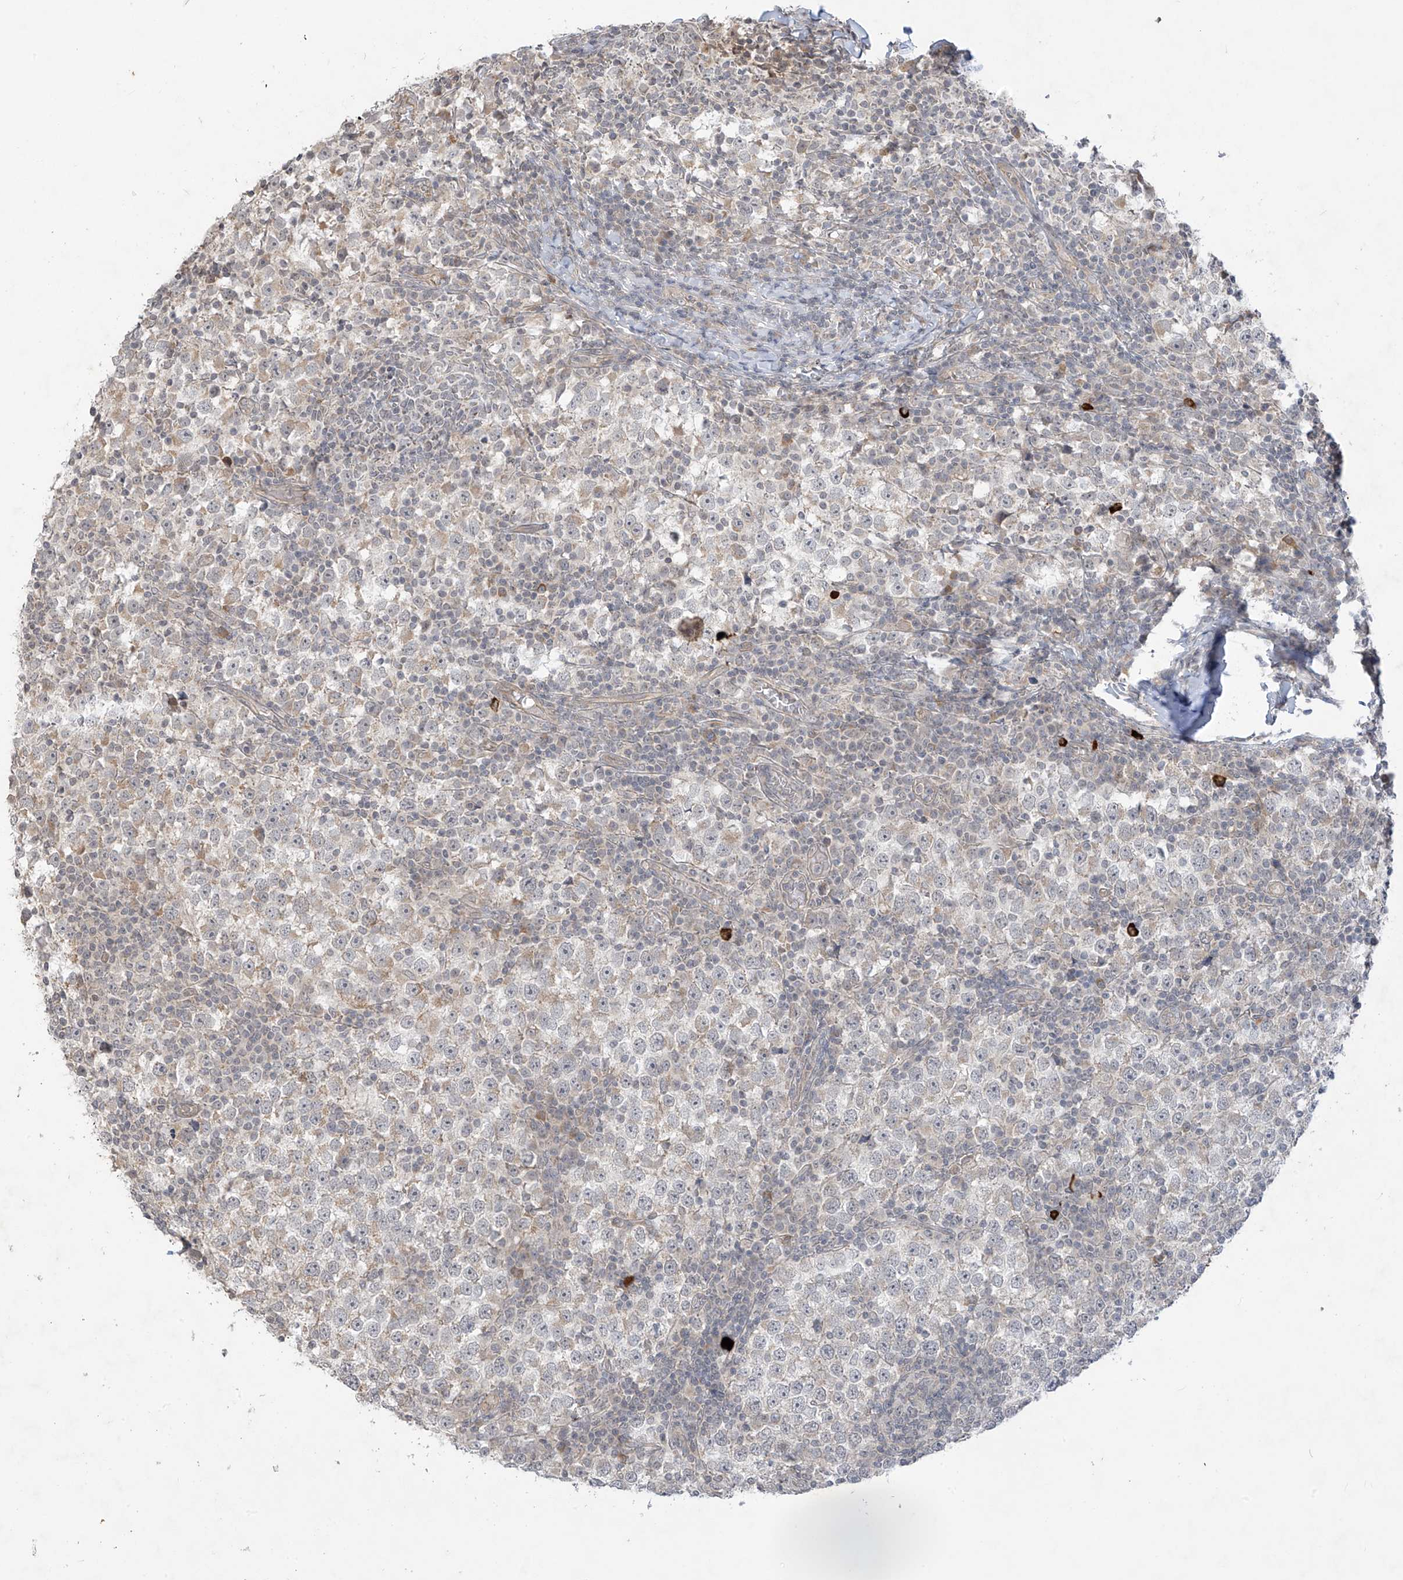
{"staining": {"intensity": "weak", "quantity": "<25%", "location": "cytoplasmic/membranous"}, "tissue": "testis cancer", "cell_type": "Tumor cells", "image_type": "cancer", "snomed": [{"axis": "morphology", "description": "Seminoma, NOS"}, {"axis": "topography", "description": "Testis"}], "caption": "Image shows no protein expression in tumor cells of testis seminoma tissue.", "gene": "DGKQ", "patient": {"sex": "male", "age": 65}}